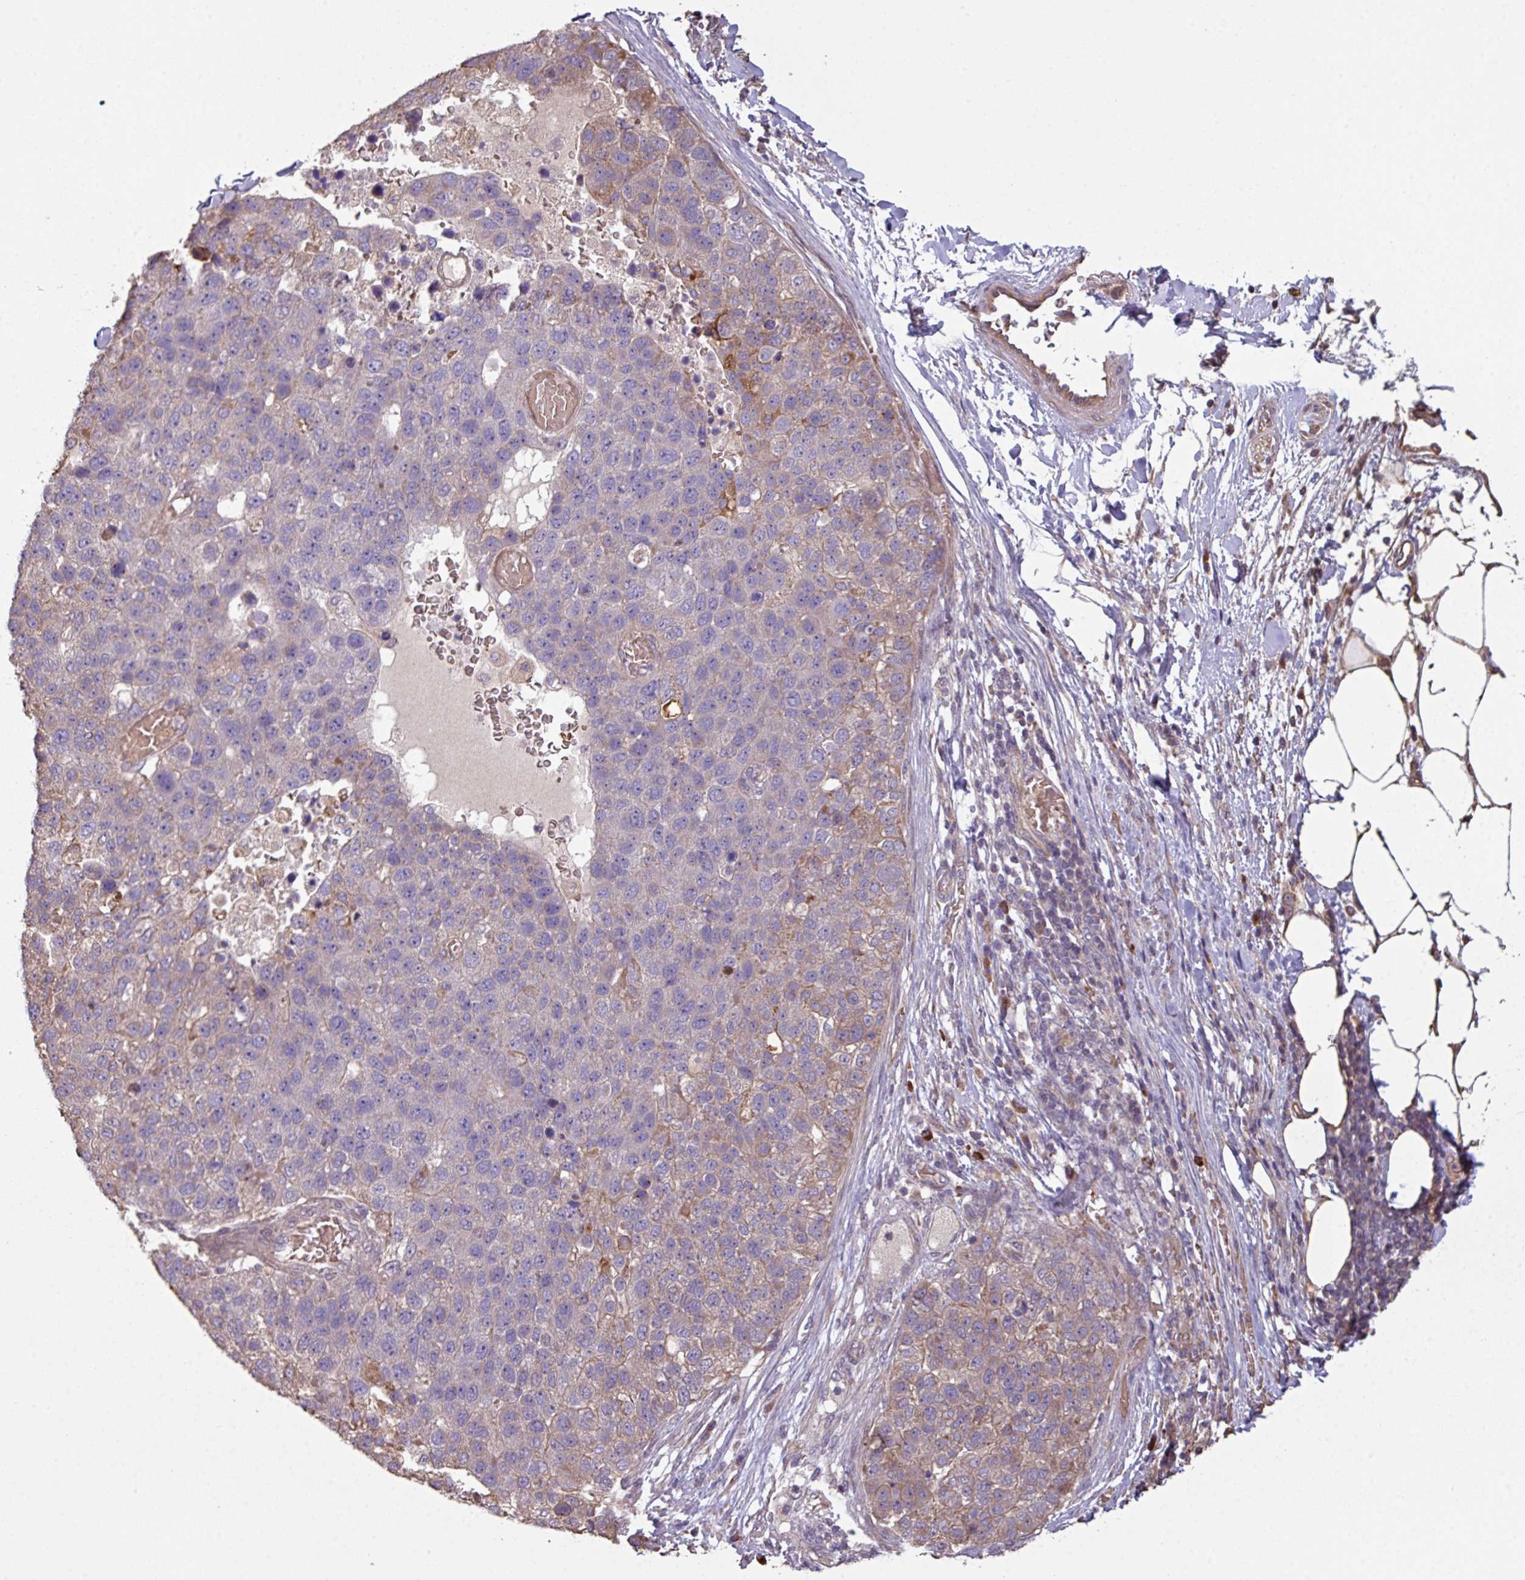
{"staining": {"intensity": "weak", "quantity": "<25%", "location": "cytoplasmic/membranous"}, "tissue": "pancreatic cancer", "cell_type": "Tumor cells", "image_type": "cancer", "snomed": [{"axis": "morphology", "description": "Adenocarcinoma, NOS"}, {"axis": "topography", "description": "Pancreas"}], "caption": "Immunohistochemical staining of adenocarcinoma (pancreatic) displays no significant positivity in tumor cells.", "gene": "NHSL2", "patient": {"sex": "female", "age": 61}}